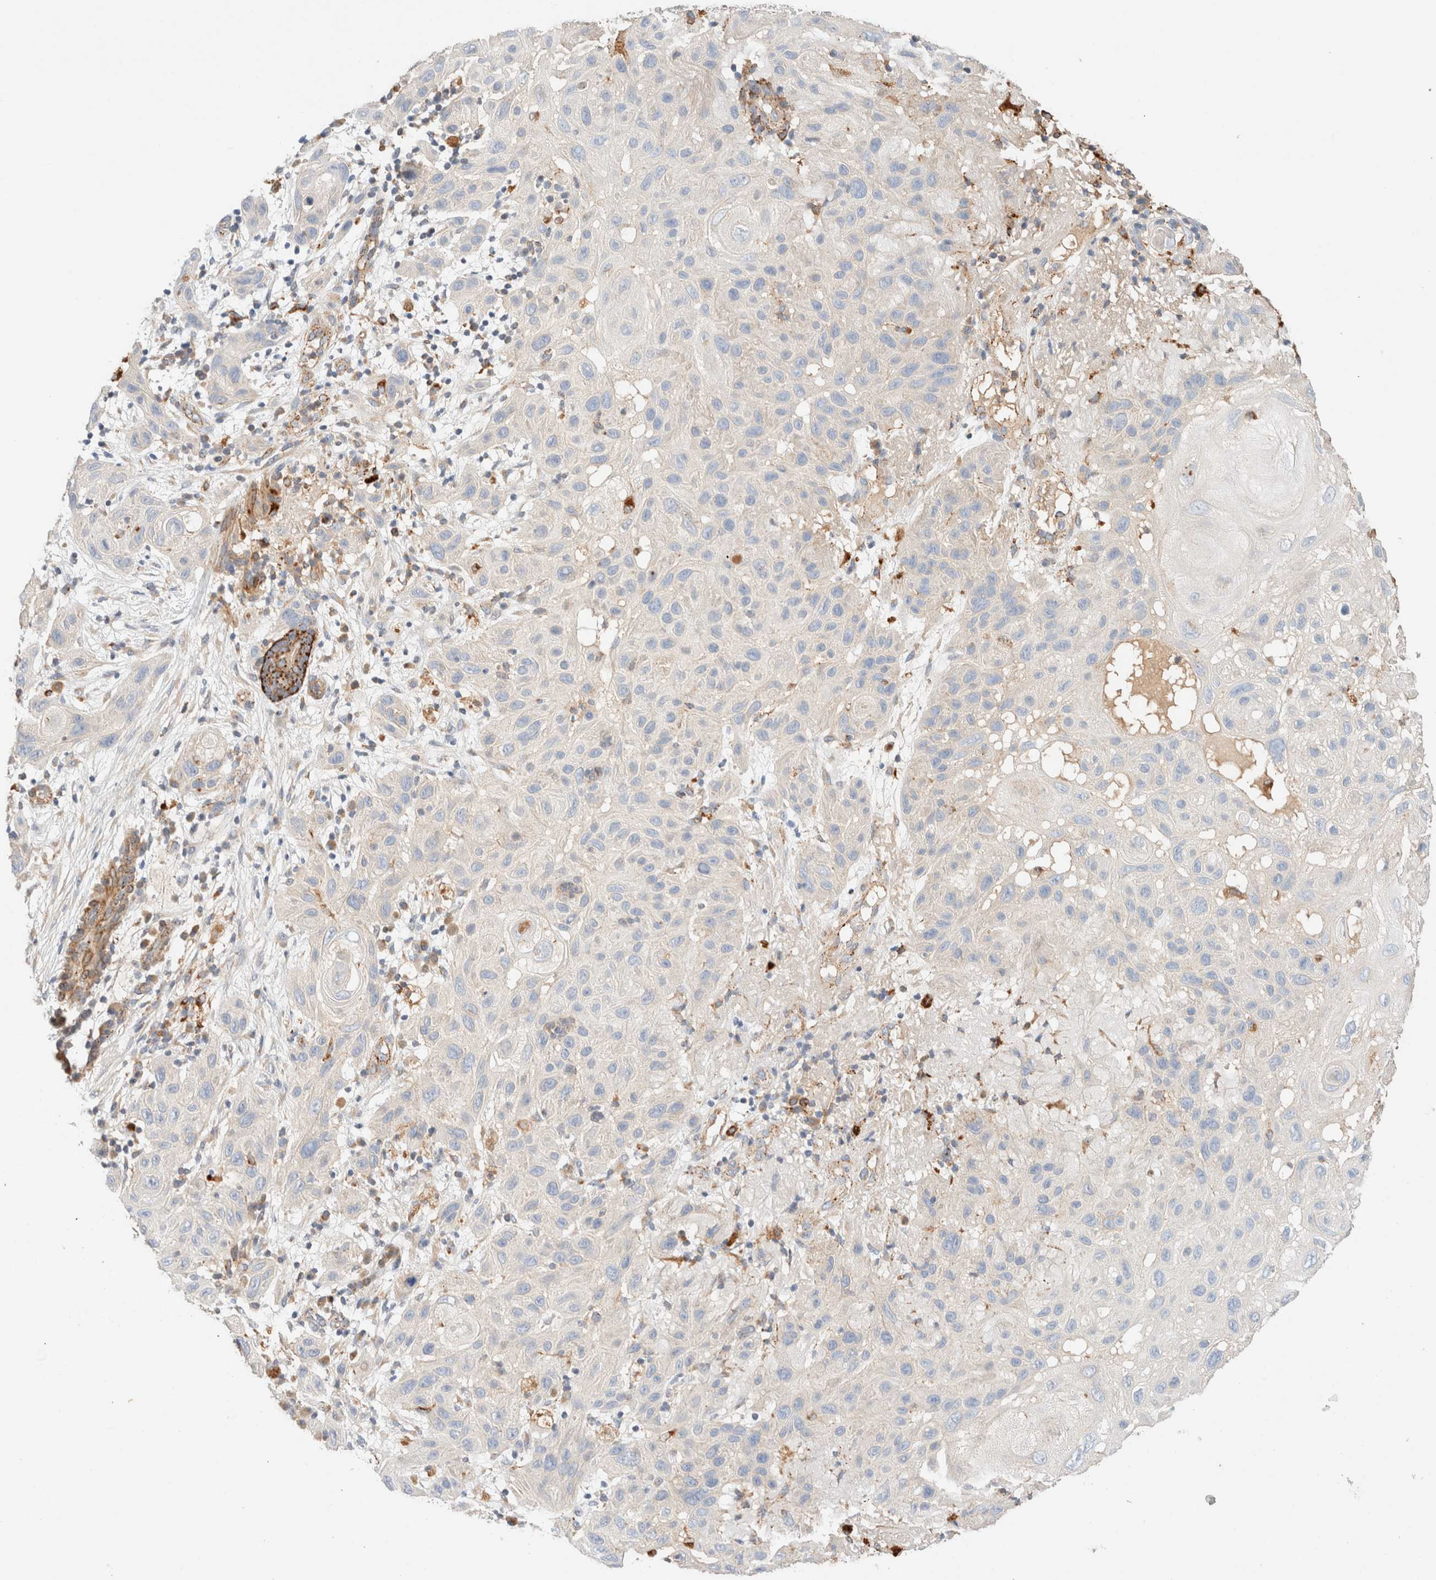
{"staining": {"intensity": "negative", "quantity": "none", "location": "none"}, "tissue": "skin cancer", "cell_type": "Tumor cells", "image_type": "cancer", "snomed": [{"axis": "morphology", "description": "Normal tissue, NOS"}, {"axis": "morphology", "description": "Squamous cell carcinoma, NOS"}, {"axis": "topography", "description": "Skin"}], "caption": "An immunohistochemistry (IHC) micrograph of skin squamous cell carcinoma is shown. There is no staining in tumor cells of skin squamous cell carcinoma. (Brightfield microscopy of DAB (3,3'-diaminobenzidine) immunohistochemistry (IHC) at high magnification).", "gene": "RABEPK", "patient": {"sex": "female", "age": 96}}